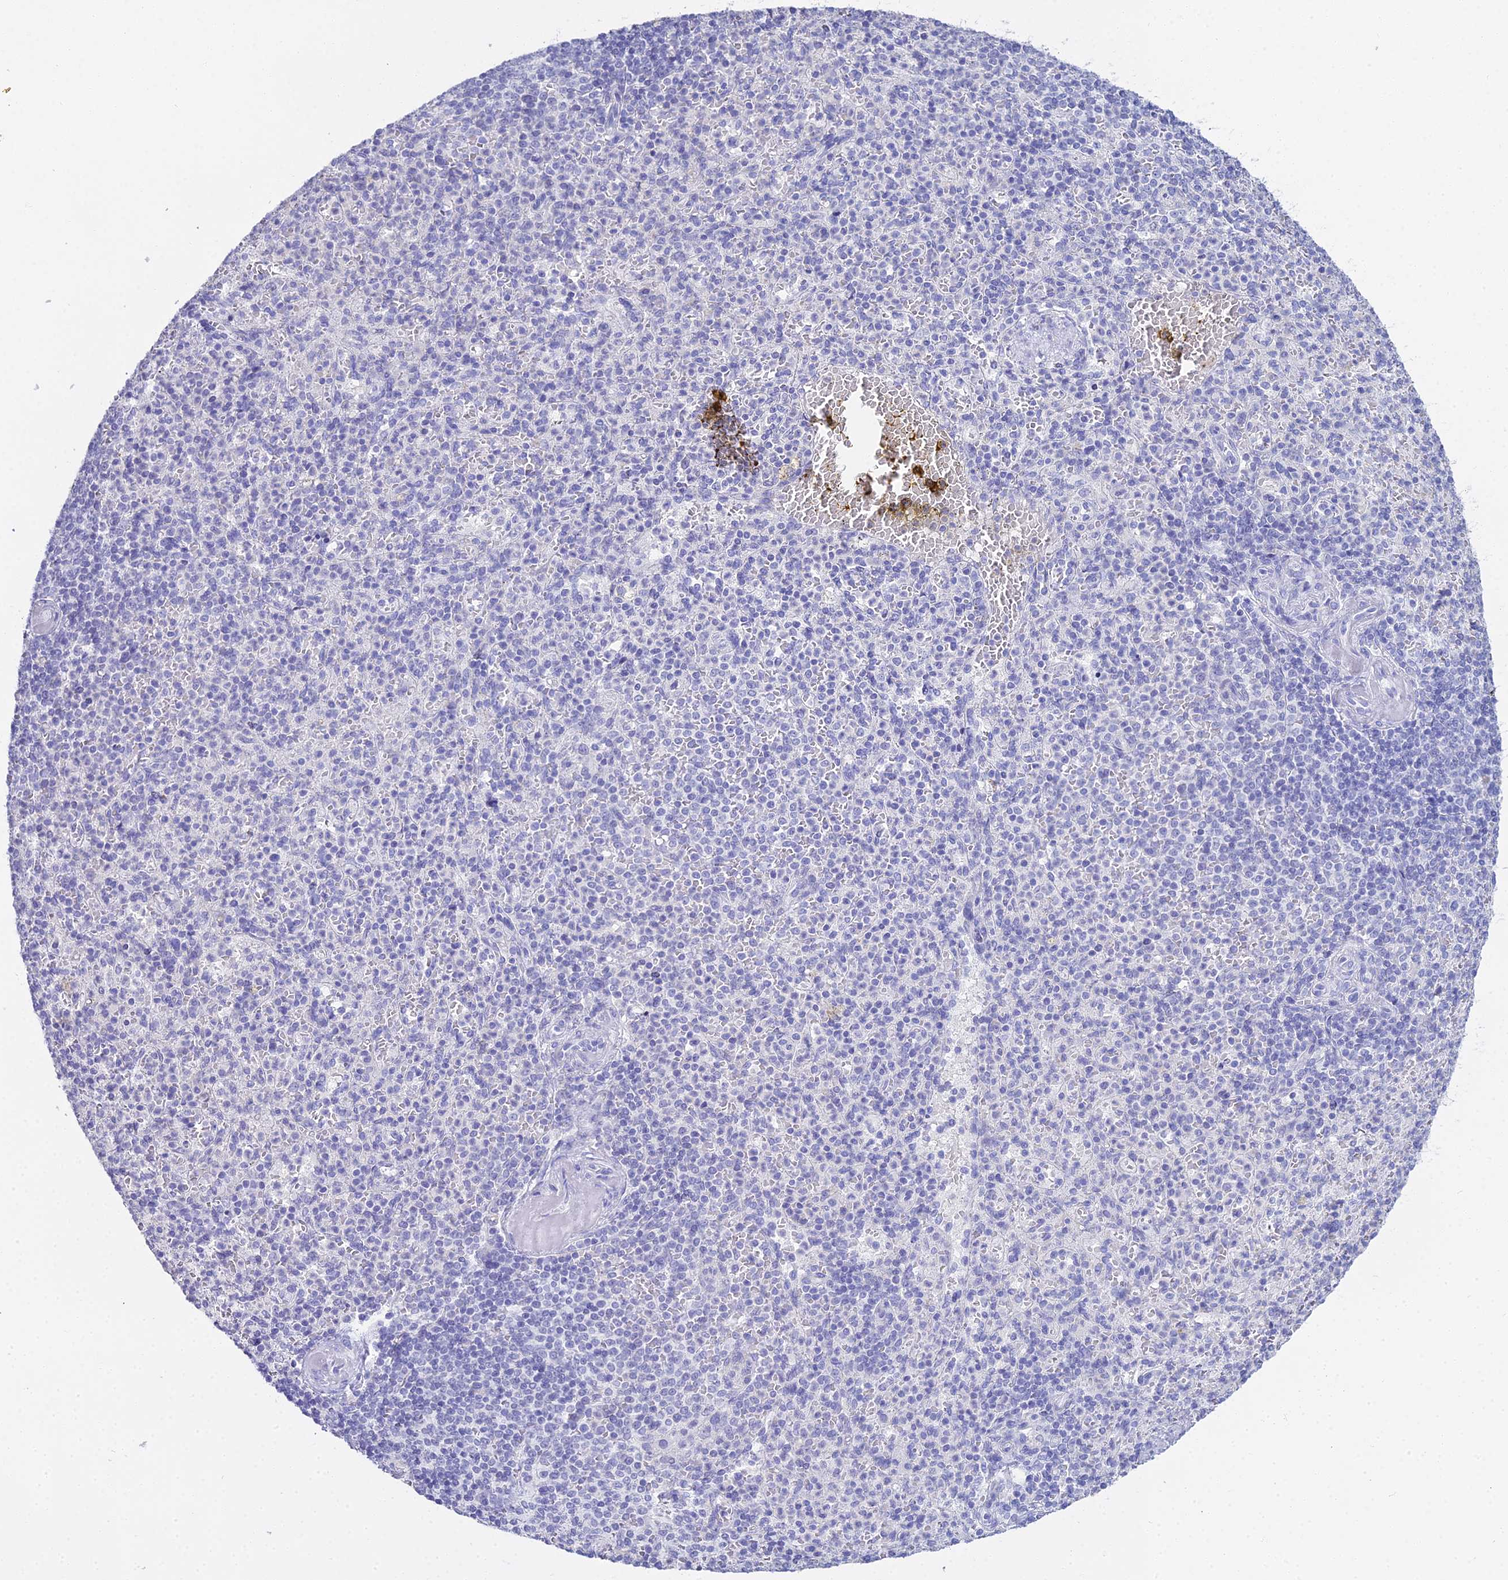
{"staining": {"intensity": "negative", "quantity": "none", "location": "none"}, "tissue": "spleen", "cell_type": "Cells in red pulp", "image_type": "normal", "snomed": [{"axis": "morphology", "description": "Normal tissue, NOS"}, {"axis": "topography", "description": "Spleen"}], "caption": "Immunohistochemistry of unremarkable spleen exhibits no expression in cells in red pulp. Nuclei are stained in blue.", "gene": "S100A7", "patient": {"sex": "female", "age": 74}}